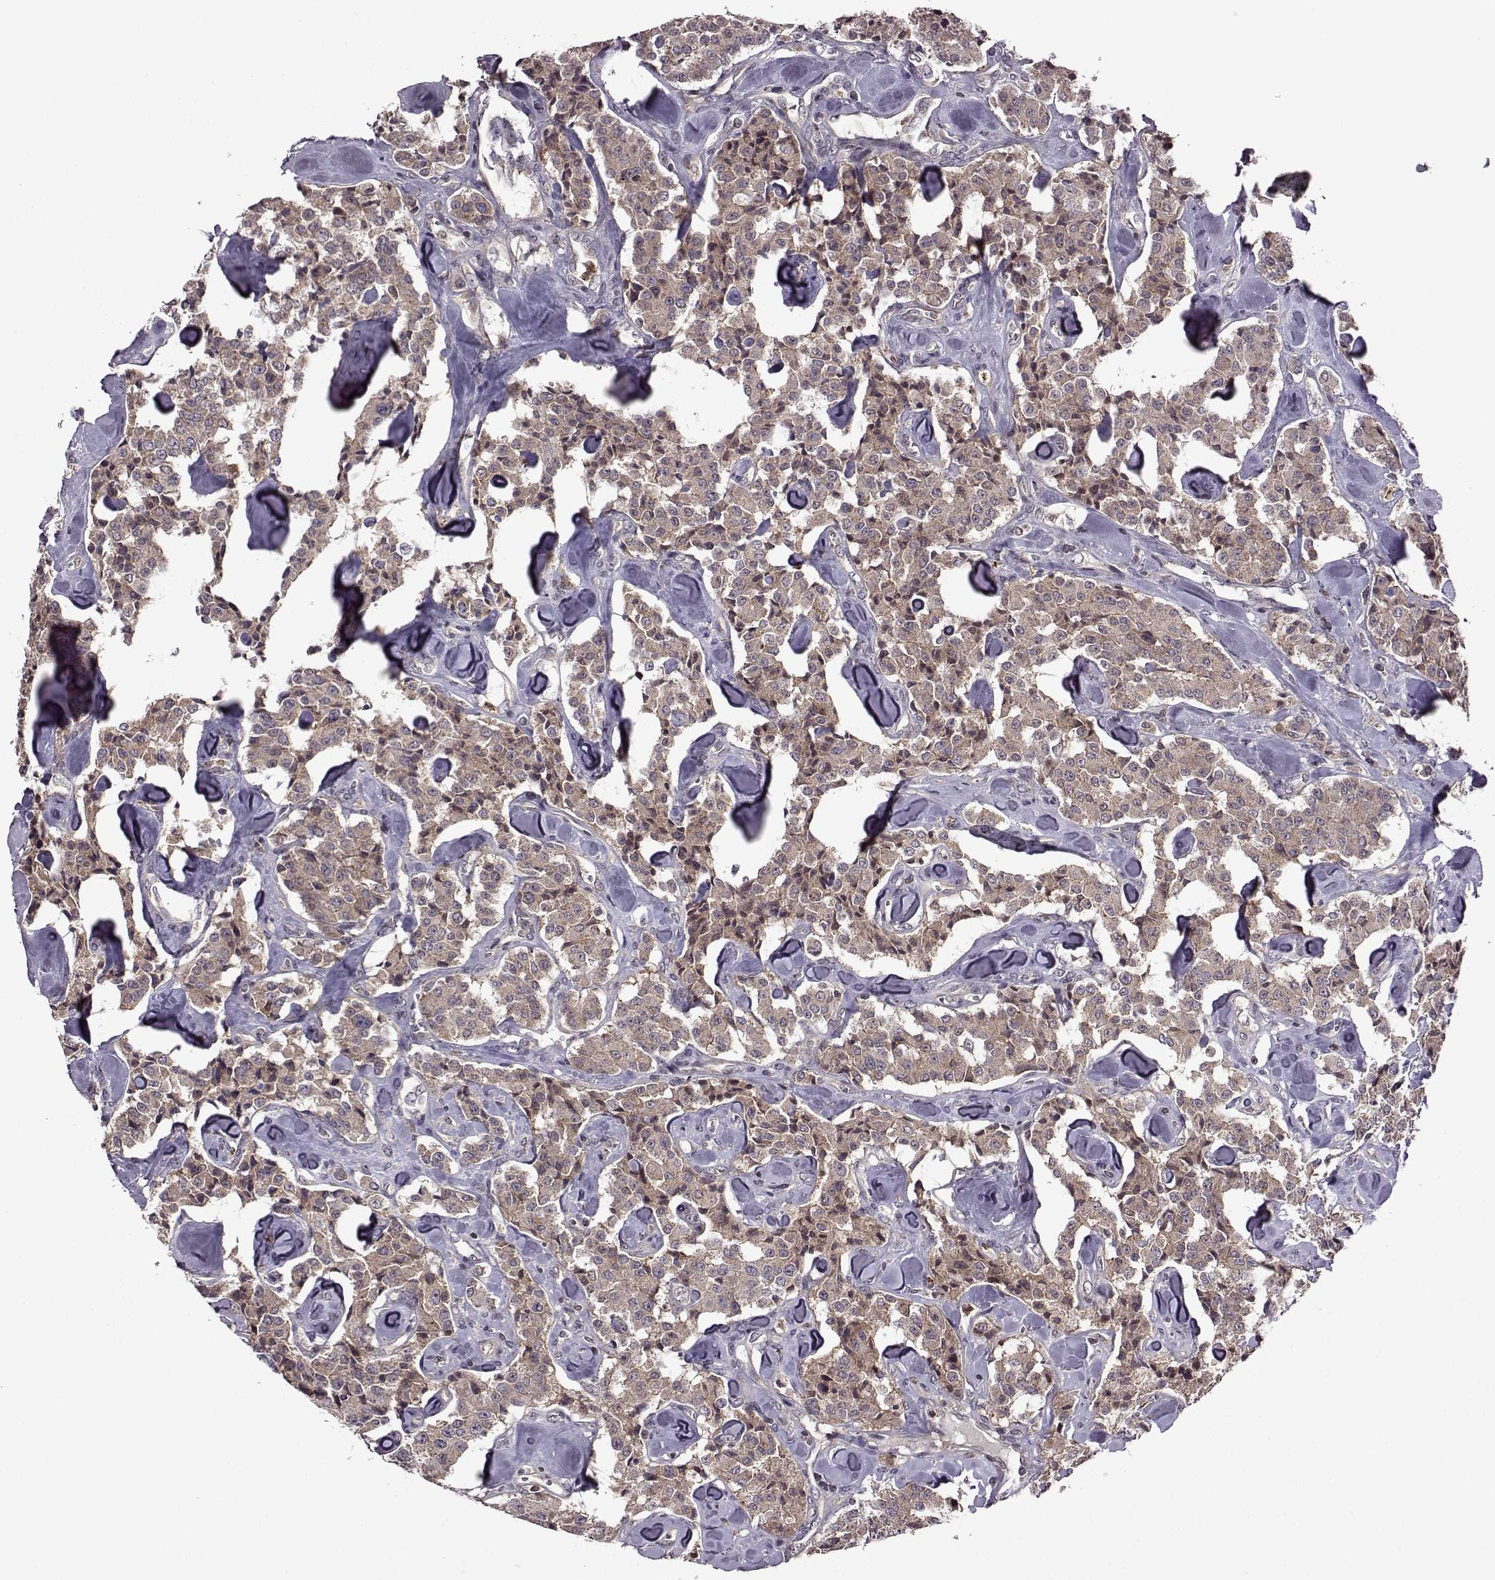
{"staining": {"intensity": "weak", "quantity": ">75%", "location": "cytoplasmic/membranous"}, "tissue": "carcinoid", "cell_type": "Tumor cells", "image_type": "cancer", "snomed": [{"axis": "morphology", "description": "Carcinoid, malignant, NOS"}, {"axis": "topography", "description": "Pancreas"}], "caption": "IHC (DAB (3,3'-diaminobenzidine)) staining of malignant carcinoid exhibits weak cytoplasmic/membranous protein expression in about >75% of tumor cells. Nuclei are stained in blue.", "gene": "TRMU", "patient": {"sex": "male", "age": 41}}